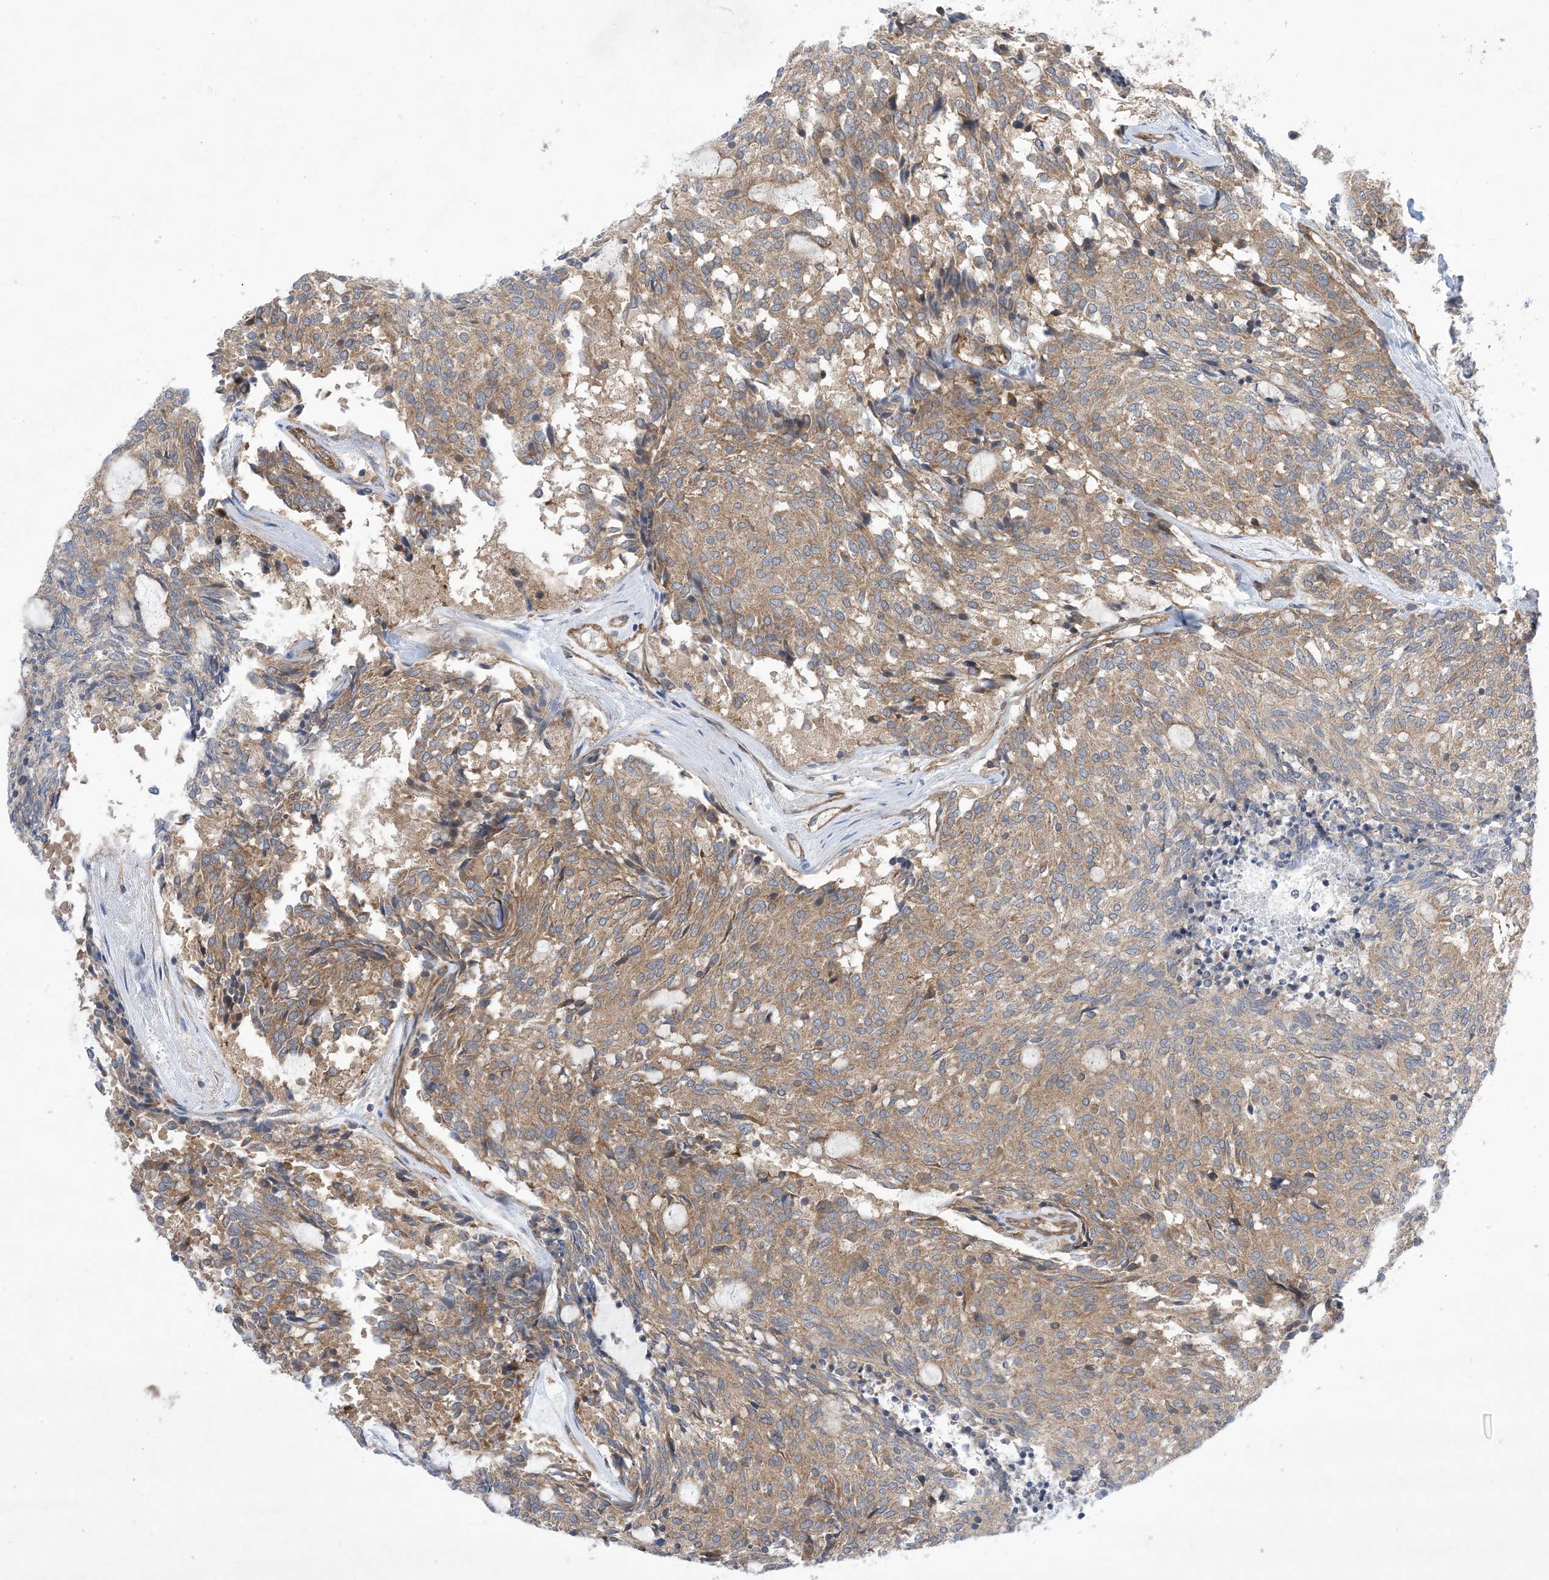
{"staining": {"intensity": "moderate", "quantity": ">75%", "location": "cytoplasmic/membranous"}, "tissue": "carcinoid", "cell_type": "Tumor cells", "image_type": "cancer", "snomed": [{"axis": "morphology", "description": "Carcinoid, malignant, NOS"}, {"axis": "topography", "description": "Pancreas"}], "caption": "Moderate cytoplasmic/membranous protein positivity is present in approximately >75% of tumor cells in carcinoid.", "gene": "EHBP1", "patient": {"sex": "female", "age": 54}}